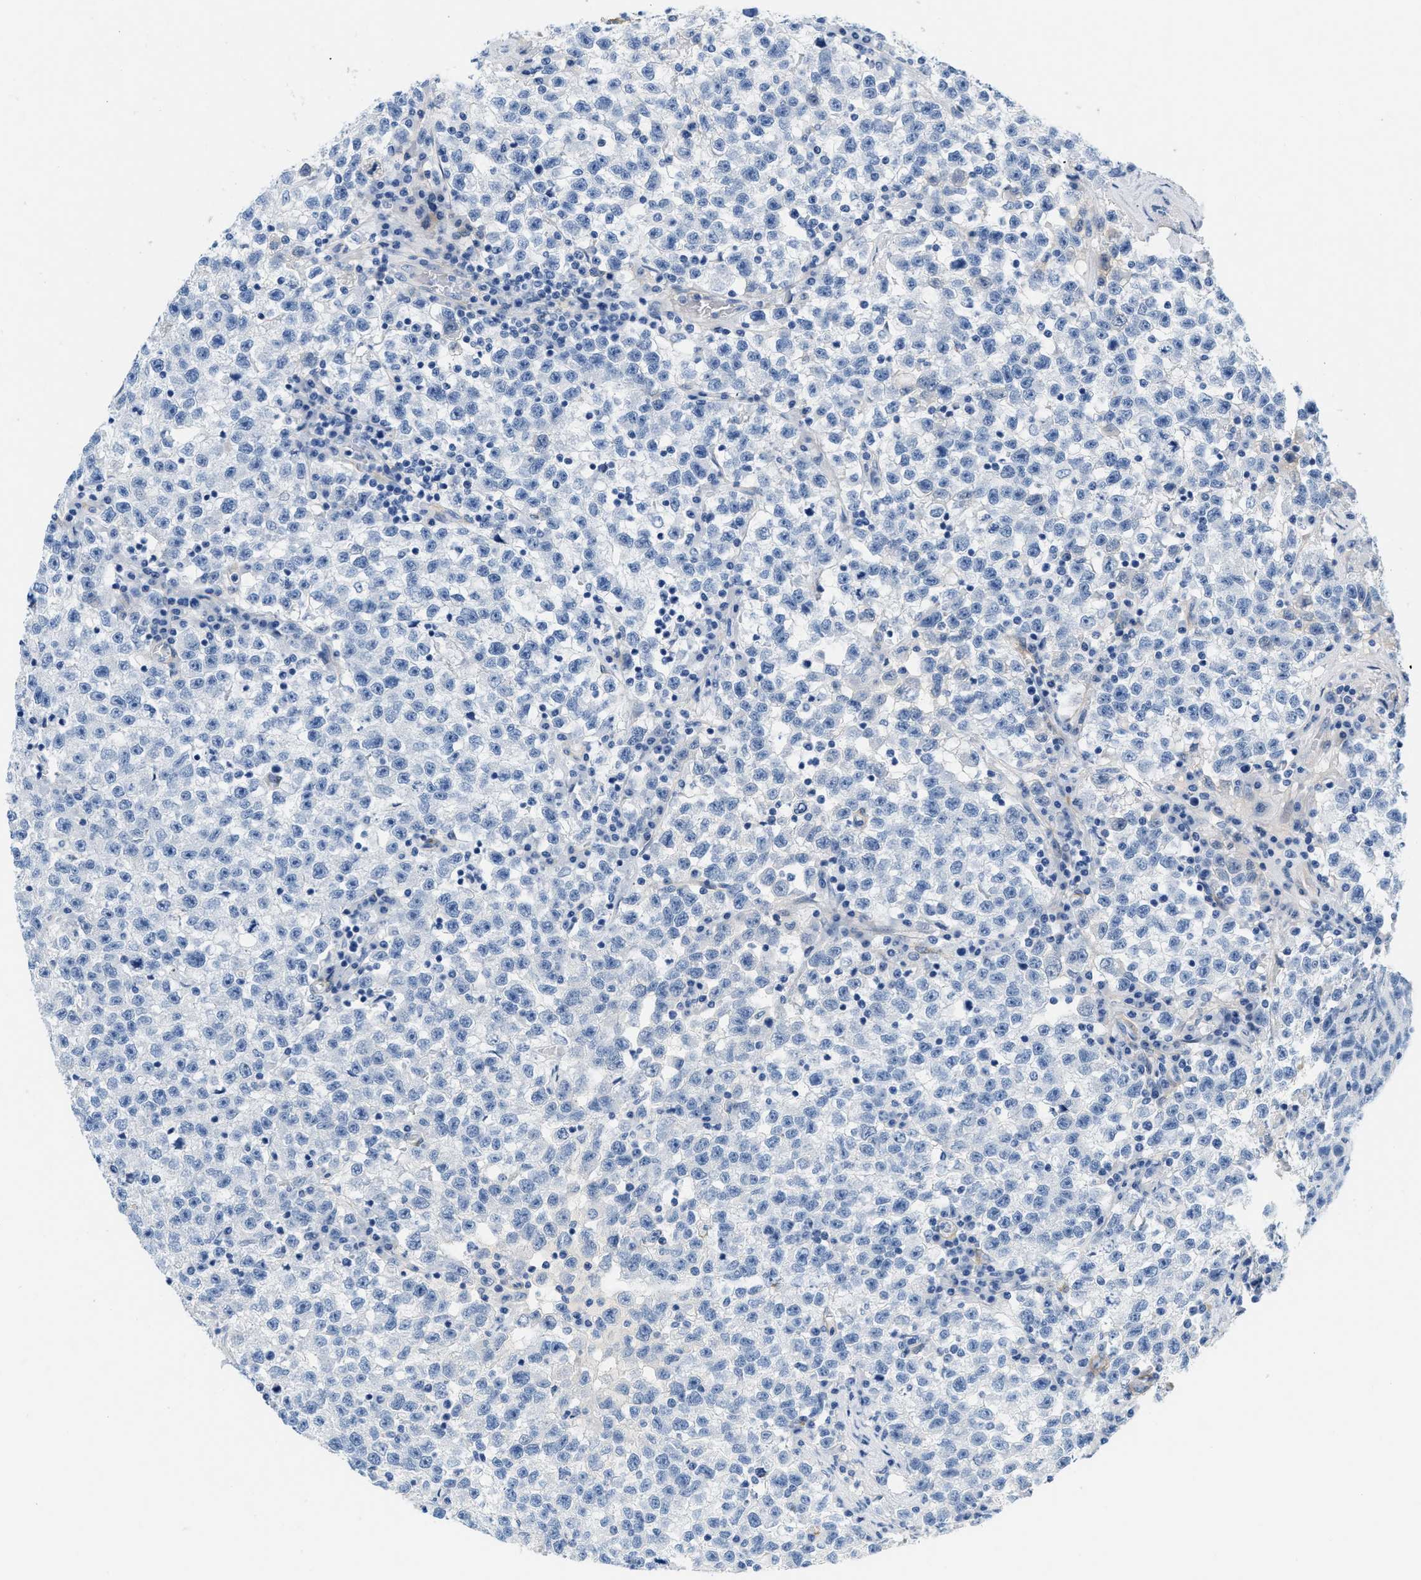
{"staining": {"intensity": "negative", "quantity": "none", "location": "none"}, "tissue": "testis cancer", "cell_type": "Tumor cells", "image_type": "cancer", "snomed": [{"axis": "morphology", "description": "Seminoma, NOS"}, {"axis": "topography", "description": "Testis"}], "caption": "The micrograph shows no significant staining in tumor cells of testis cancer (seminoma).", "gene": "PDGFRB", "patient": {"sex": "male", "age": 22}}